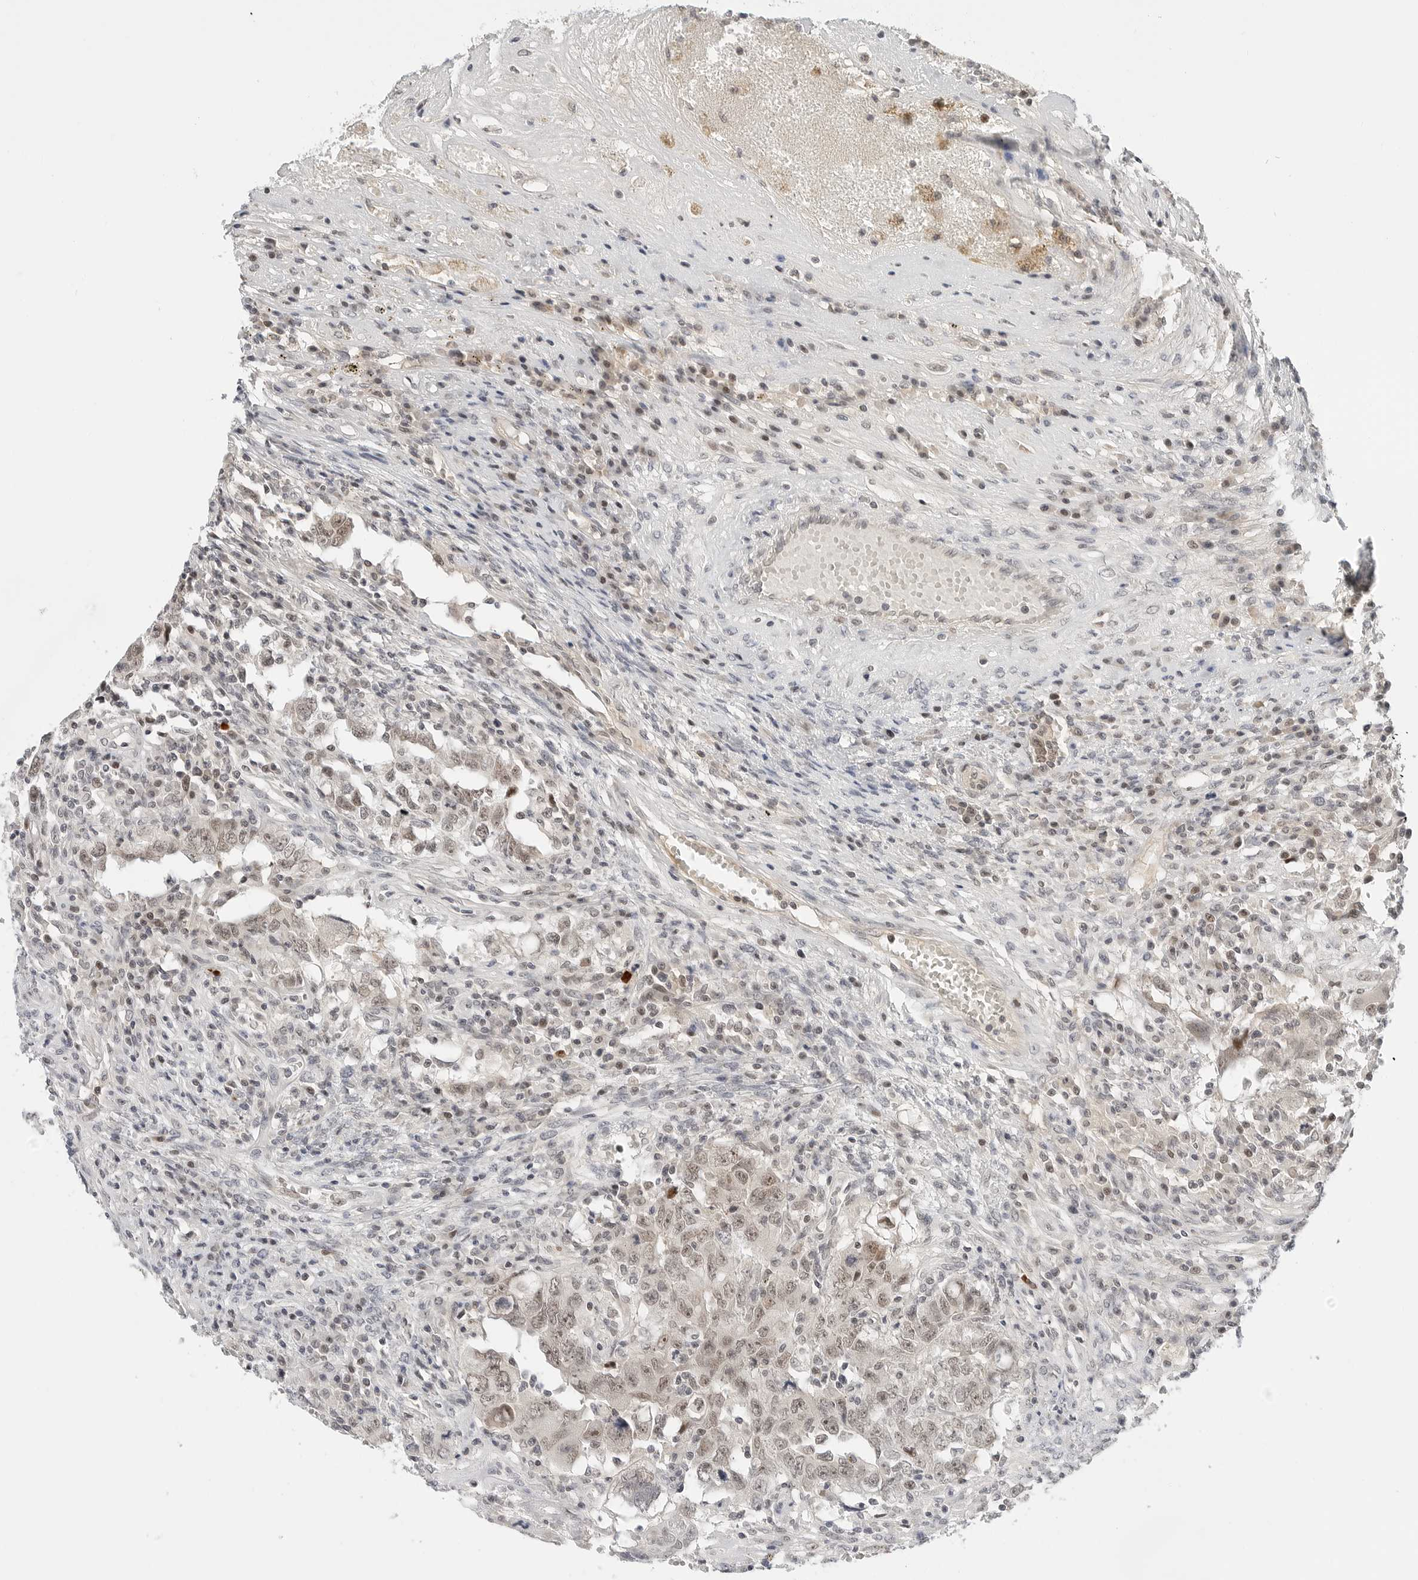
{"staining": {"intensity": "weak", "quantity": ">75%", "location": "cytoplasmic/membranous,nuclear"}, "tissue": "testis cancer", "cell_type": "Tumor cells", "image_type": "cancer", "snomed": [{"axis": "morphology", "description": "Carcinoma, Embryonal, NOS"}, {"axis": "topography", "description": "Testis"}], "caption": "Immunohistochemistry (IHC) staining of embryonal carcinoma (testis), which exhibits low levels of weak cytoplasmic/membranous and nuclear expression in approximately >75% of tumor cells indicating weak cytoplasmic/membranous and nuclear protein positivity. The staining was performed using DAB (brown) for protein detection and nuclei were counterstained in hematoxylin (blue).", "gene": "TSEN2", "patient": {"sex": "male", "age": 26}}